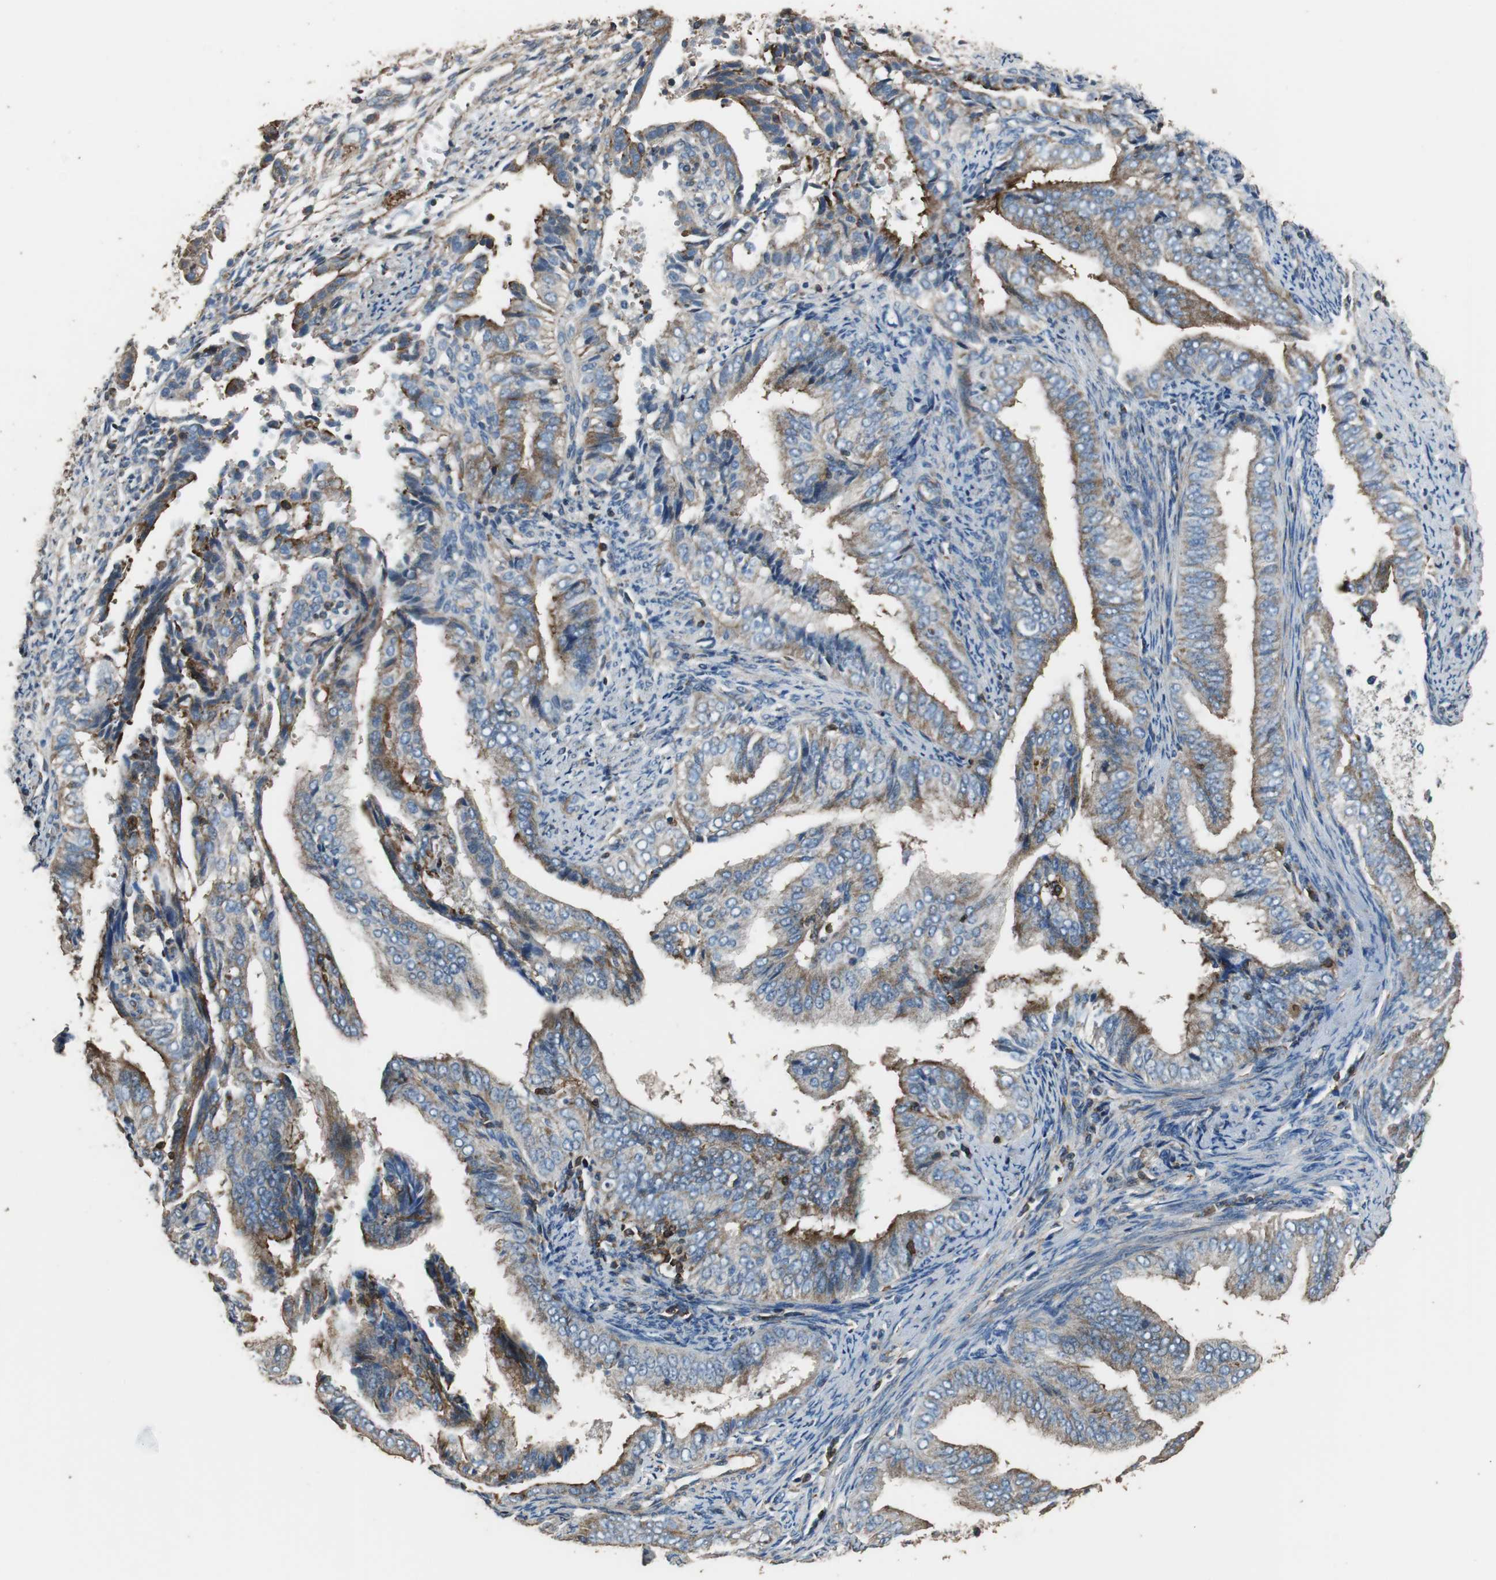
{"staining": {"intensity": "weak", "quantity": ">75%", "location": "cytoplasmic/membranous"}, "tissue": "endometrial cancer", "cell_type": "Tumor cells", "image_type": "cancer", "snomed": [{"axis": "morphology", "description": "Adenocarcinoma, NOS"}, {"axis": "topography", "description": "Endometrium"}], "caption": "Adenocarcinoma (endometrial) stained with a brown dye shows weak cytoplasmic/membranous positive staining in approximately >75% of tumor cells.", "gene": "PRKRA", "patient": {"sex": "female", "age": 58}}